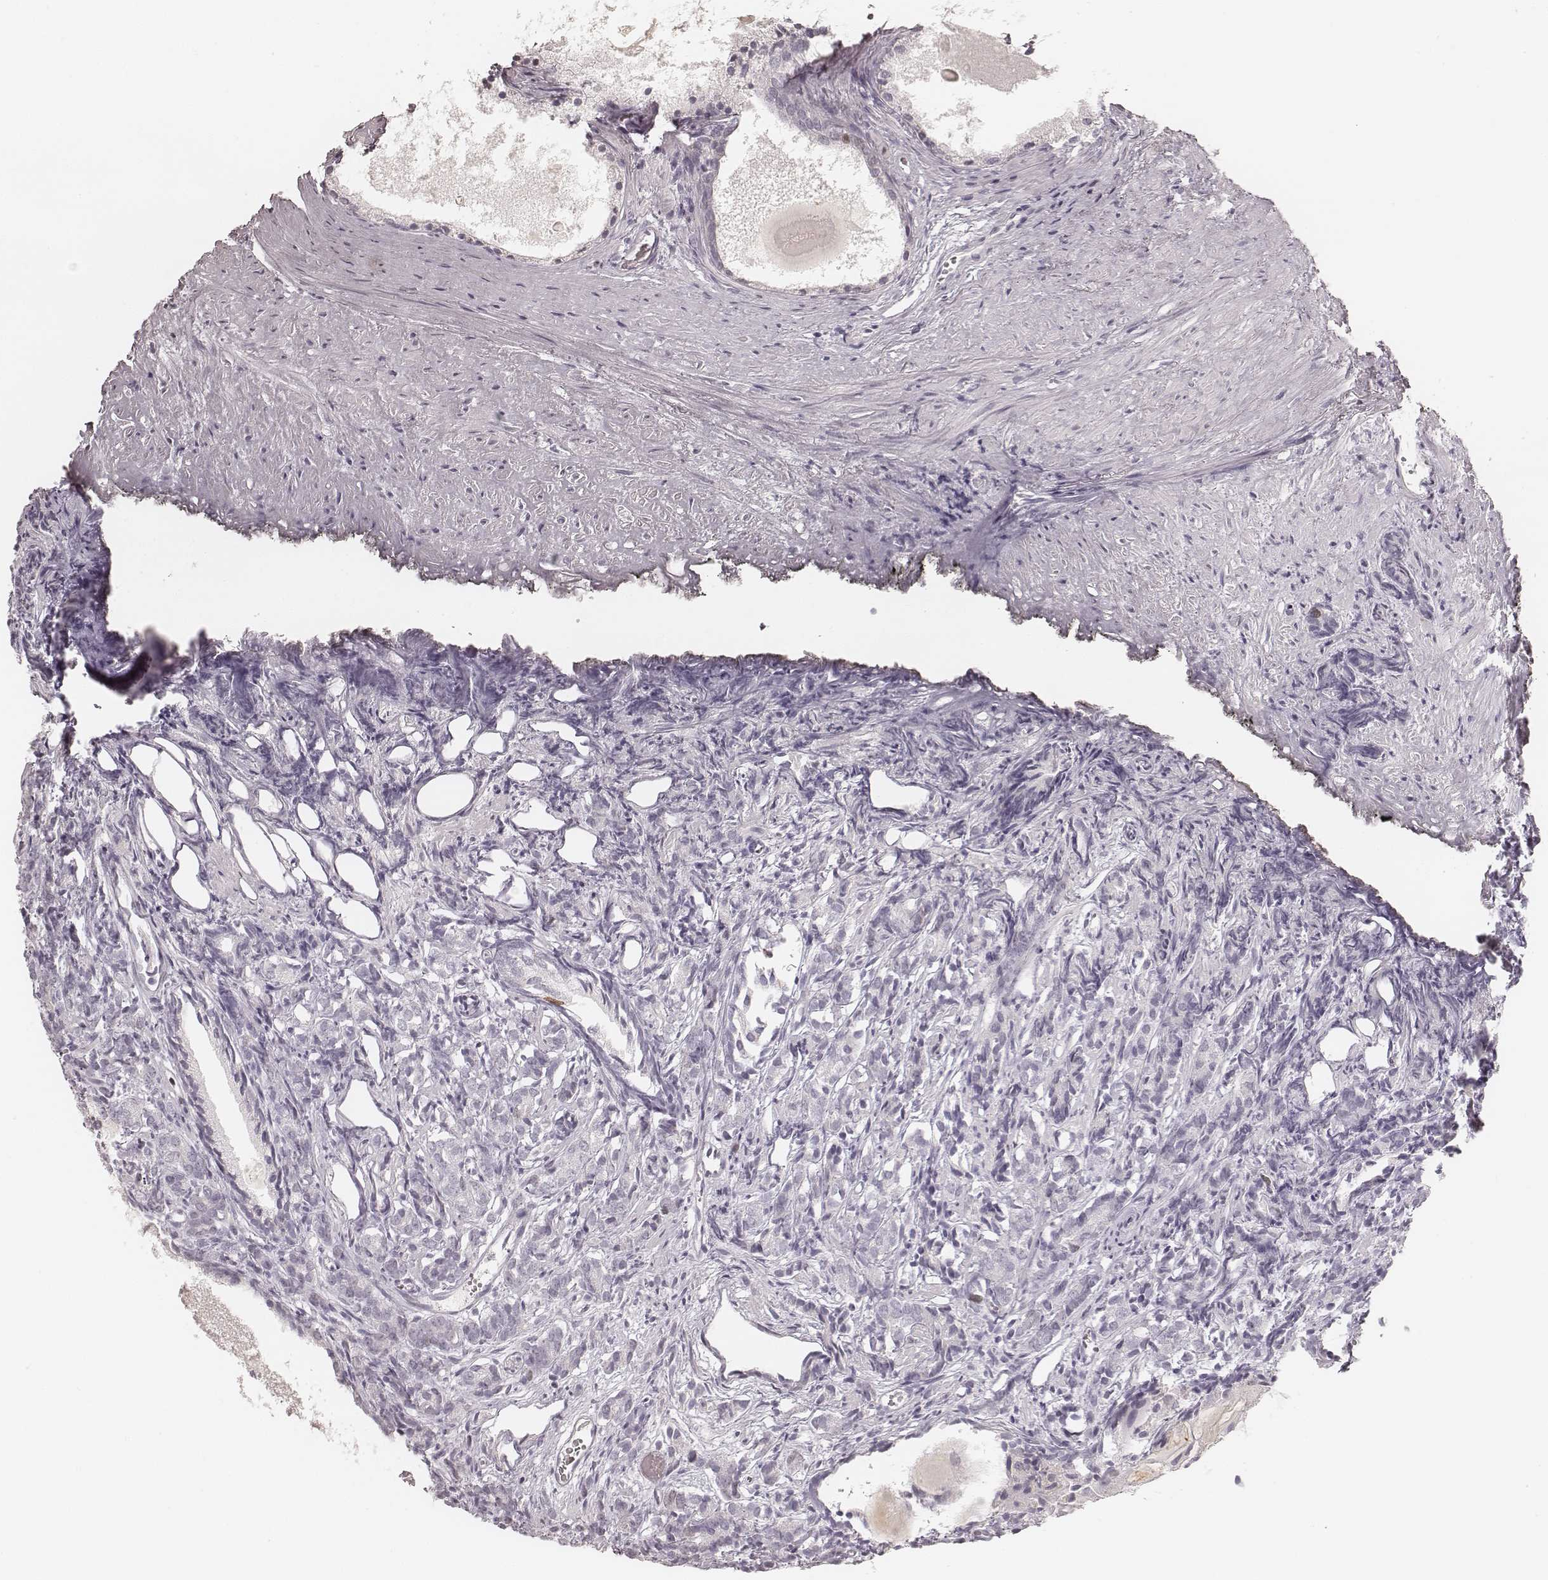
{"staining": {"intensity": "negative", "quantity": "none", "location": "none"}, "tissue": "prostate cancer", "cell_type": "Tumor cells", "image_type": "cancer", "snomed": [{"axis": "morphology", "description": "Adenocarcinoma, High grade"}, {"axis": "topography", "description": "Prostate"}], "caption": "Immunohistochemistry photomicrograph of neoplastic tissue: prostate adenocarcinoma (high-grade) stained with DAB (3,3'-diaminobenzidine) displays no significant protein positivity in tumor cells. (Brightfield microscopy of DAB immunohistochemistry (IHC) at high magnification).", "gene": "TEX37", "patient": {"sex": "male", "age": 84}}